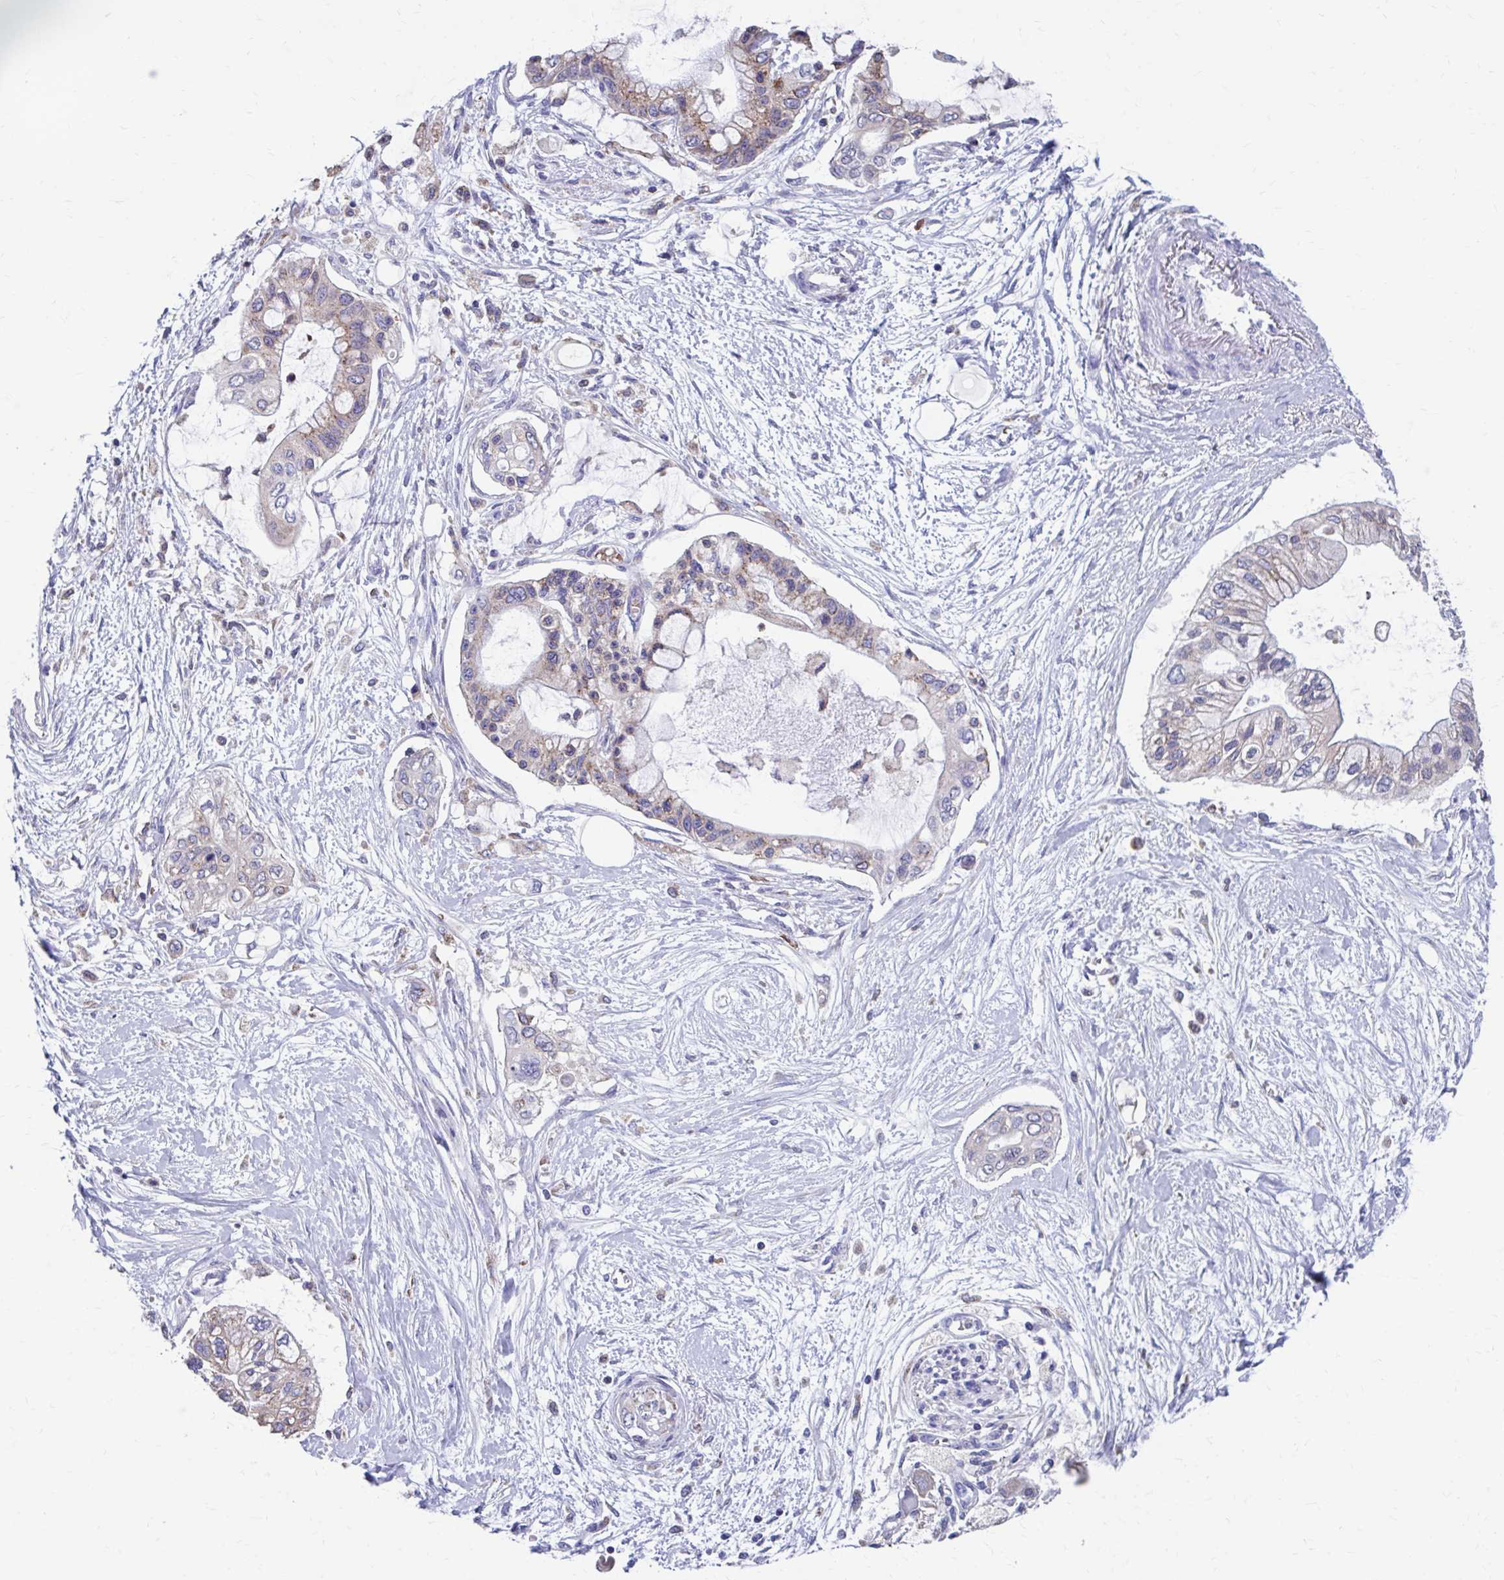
{"staining": {"intensity": "weak", "quantity": "25%-75%", "location": "cytoplasmic/membranous"}, "tissue": "pancreatic cancer", "cell_type": "Tumor cells", "image_type": "cancer", "snomed": [{"axis": "morphology", "description": "Adenocarcinoma, NOS"}, {"axis": "topography", "description": "Pancreas"}], "caption": "Human pancreatic cancer (adenocarcinoma) stained with a brown dye reveals weak cytoplasmic/membranous positive expression in approximately 25%-75% of tumor cells.", "gene": "FKBP2", "patient": {"sex": "female", "age": 77}}